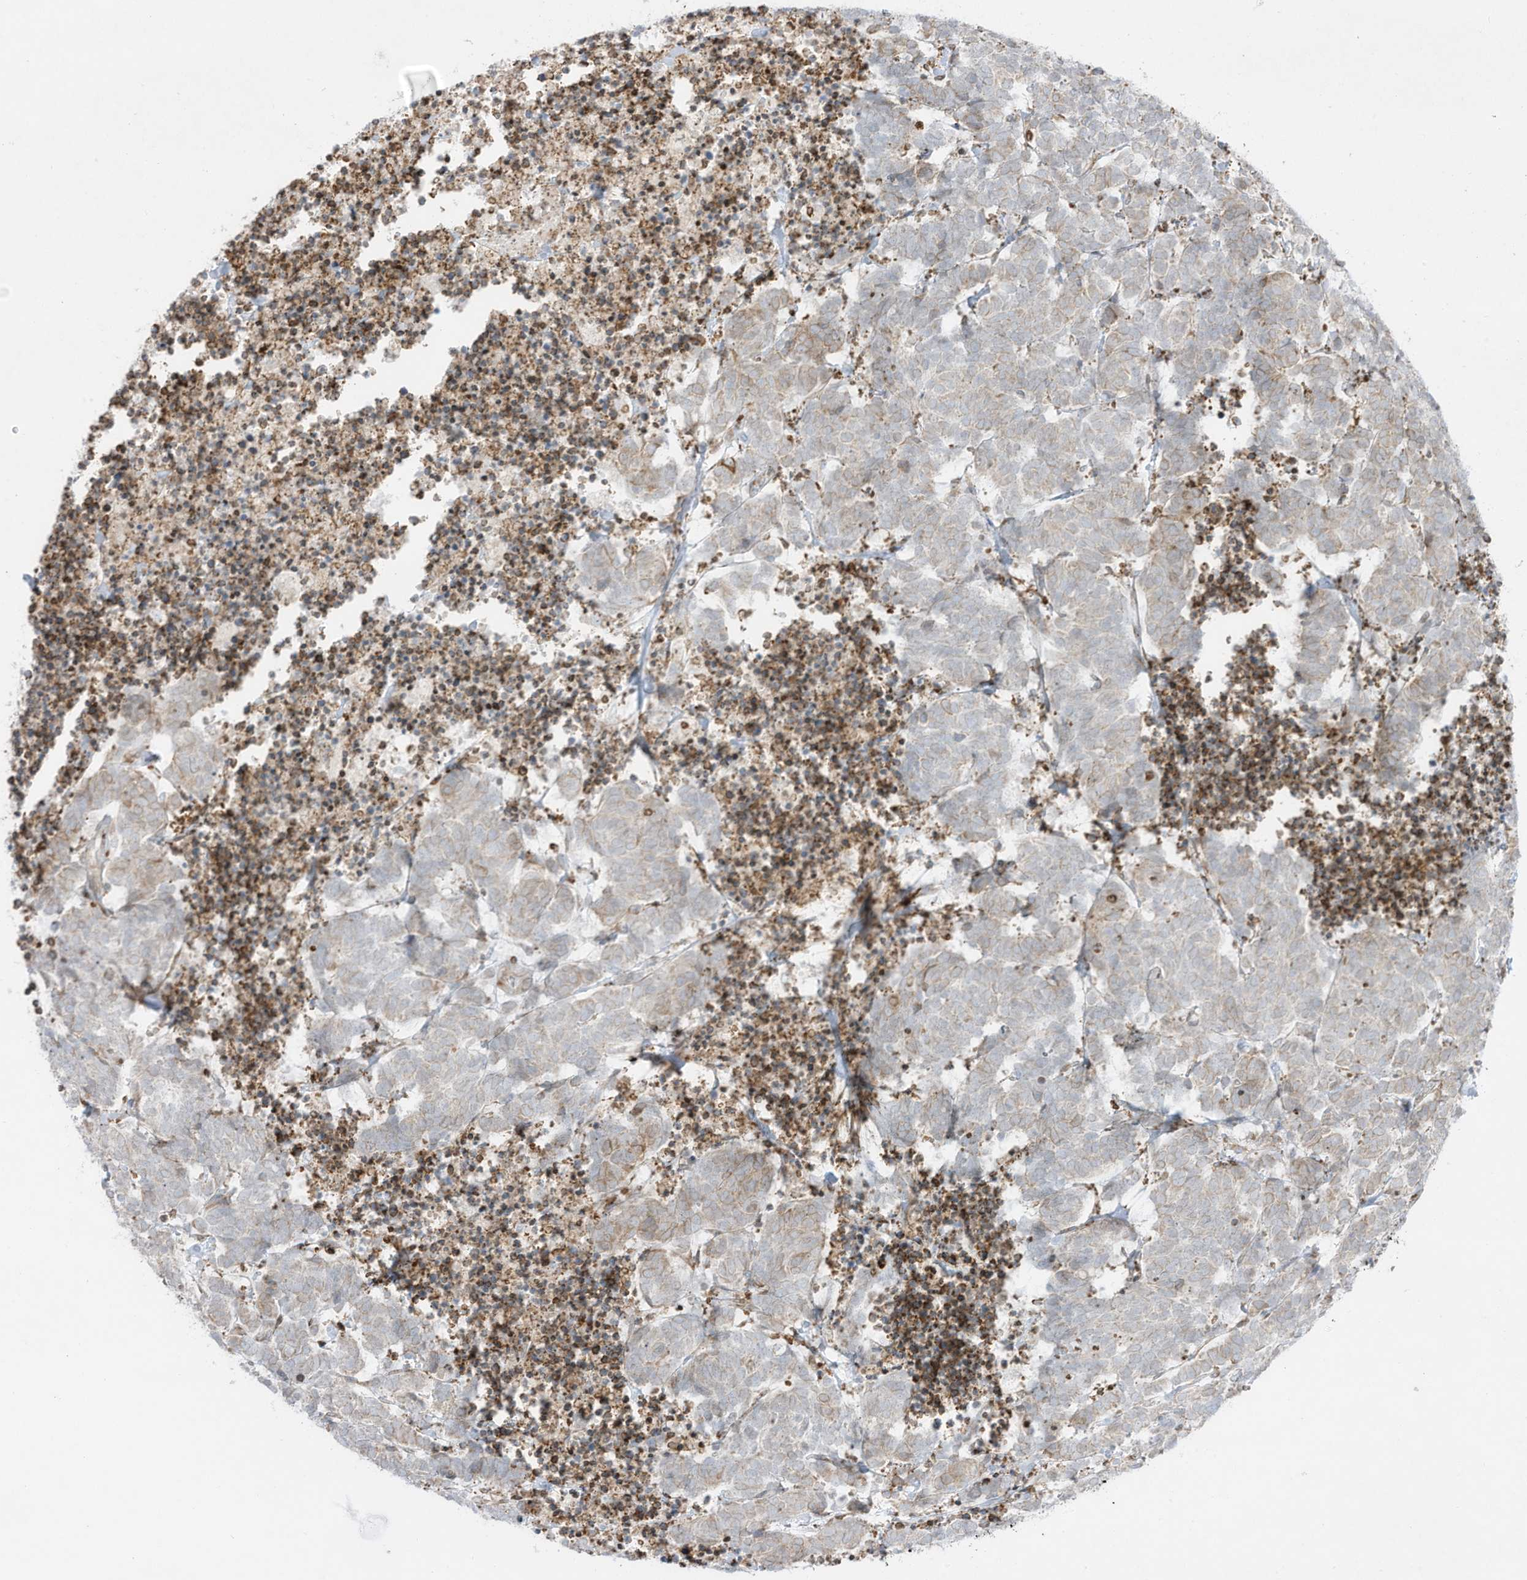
{"staining": {"intensity": "weak", "quantity": "<25%", "location": "cytoplasmic/membranous"}, "tissue": "carcinoid", "cell_type": "Tumor cells", "image_type": "cancer", "snomed": [{"axis": "morphology", "description": "Carcinoma, NOS"}, {"axis": "morphology", "description": "Carcinoid, malignant, NOS"}, {"axis": "topography", "description": "Urinary bladder"}], "caption": "The micrograph exhibits no significant expression in tumor cells of carcinoid.", "gene": "PTK6", "patient": {"sex": "male", "age": 57}}